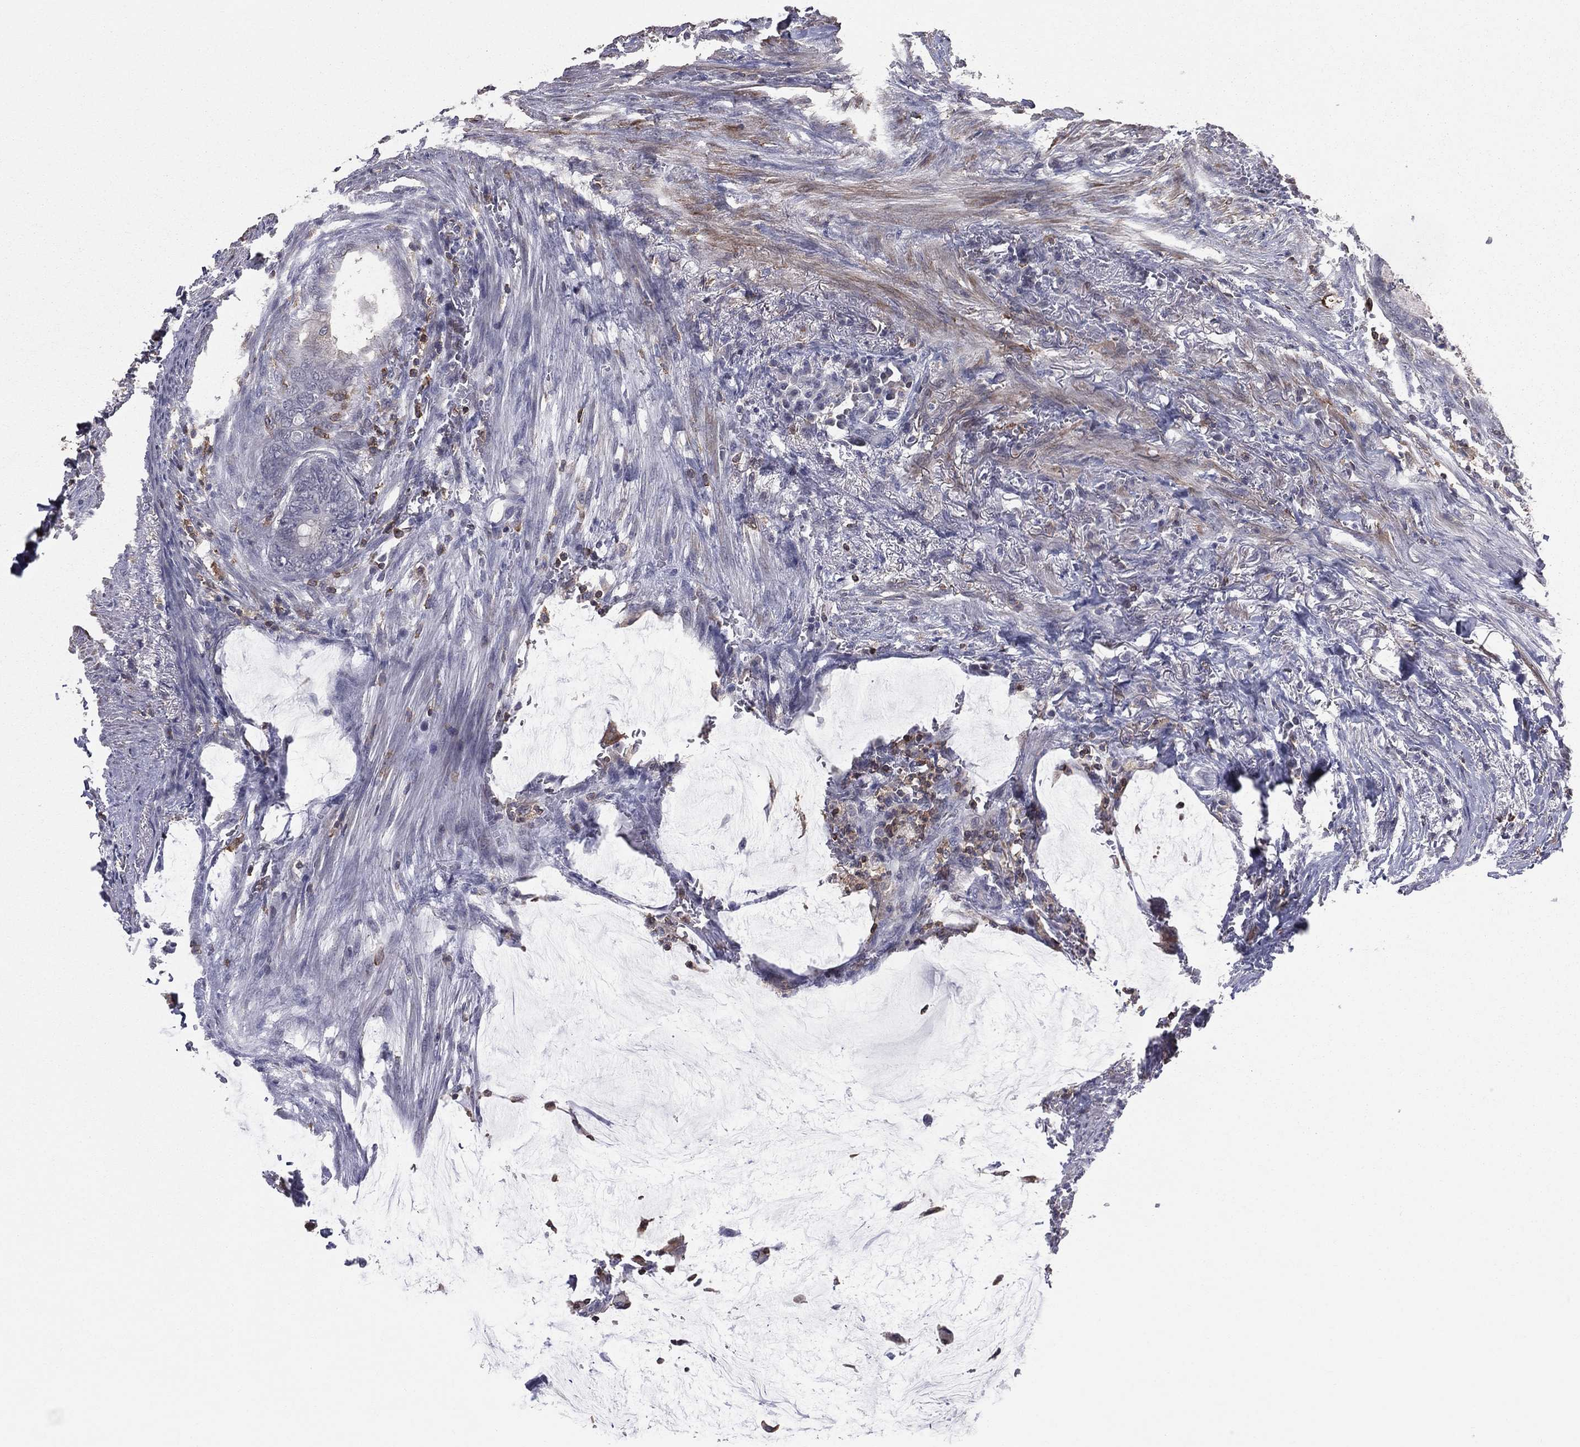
{"staining": {"intensity": "negative", "quantity": "none", "location": "none"}, "tissue": "colorectal cancer", "cell_type": "Tumor cells", "image_type": "cancer", "snomed": [{"axis": "morphology", "description": "Normal tissue, NOS"}, {"axis": "morphology", "description": "Adenocarcinoma, NOS"}, {"axis": "topography", "description": "Rectum"}, {"axis": "topography", "description": "Peripheral nerve tissue"}], "caption": "Immunohistochemistry (IHC) image of human colorectal adenocarcinoma stained for a protein (brown), which shows no staining in tumor cells. (Stains: DAB IHC with hematoxylin counter stain, Microscopy: brightfield microscopy at high magnification).", "gene": "PSTPIP1", "patient": {"sex": "male", "age": 92}}